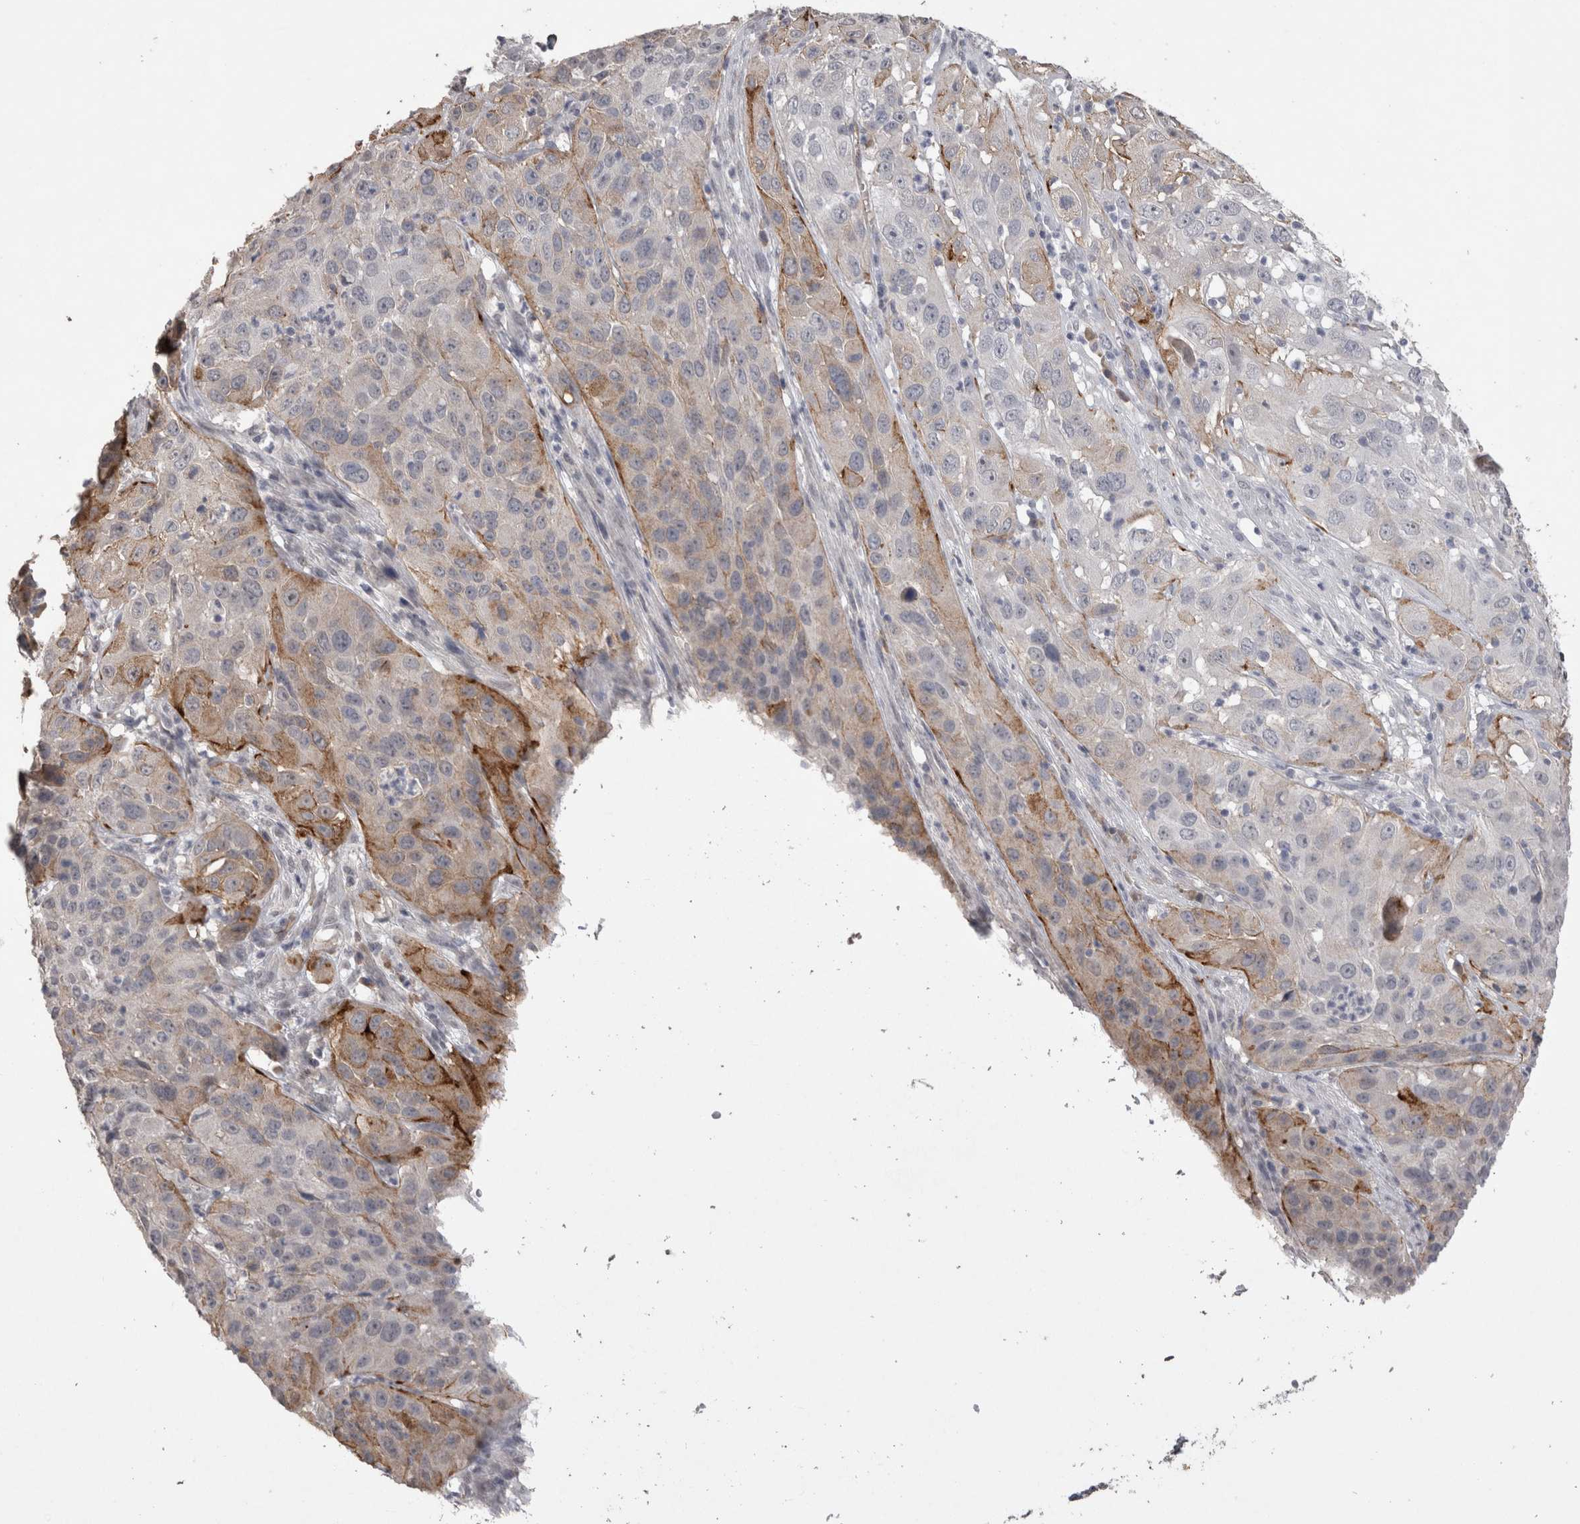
{"staining": {"intensity": "moderate", "quantity": "<25%", "location": "cytoplasmic/membranous"}, "tissue": "cervical cancer", "cell_type": "Tumor cells", "image_type": "cancer", "snomed": [{"axis": "morphology", "description": "Squamous cell carcinoma, NOS"}, {"axis": "topography", "description": "Cervix"}], "caption": "IHC photomicrograph of neoplastic tissue: squamous cell carcinoma (cervical) stained using IHC displays low levels of moderate protein expression localized specifically in the cytoplasmic/membranous of tumor cells, appearing as a cytoplasmic/membranous brown color.", "gene": "CDH13", "patient": {"sex": "female", "age": 32}}